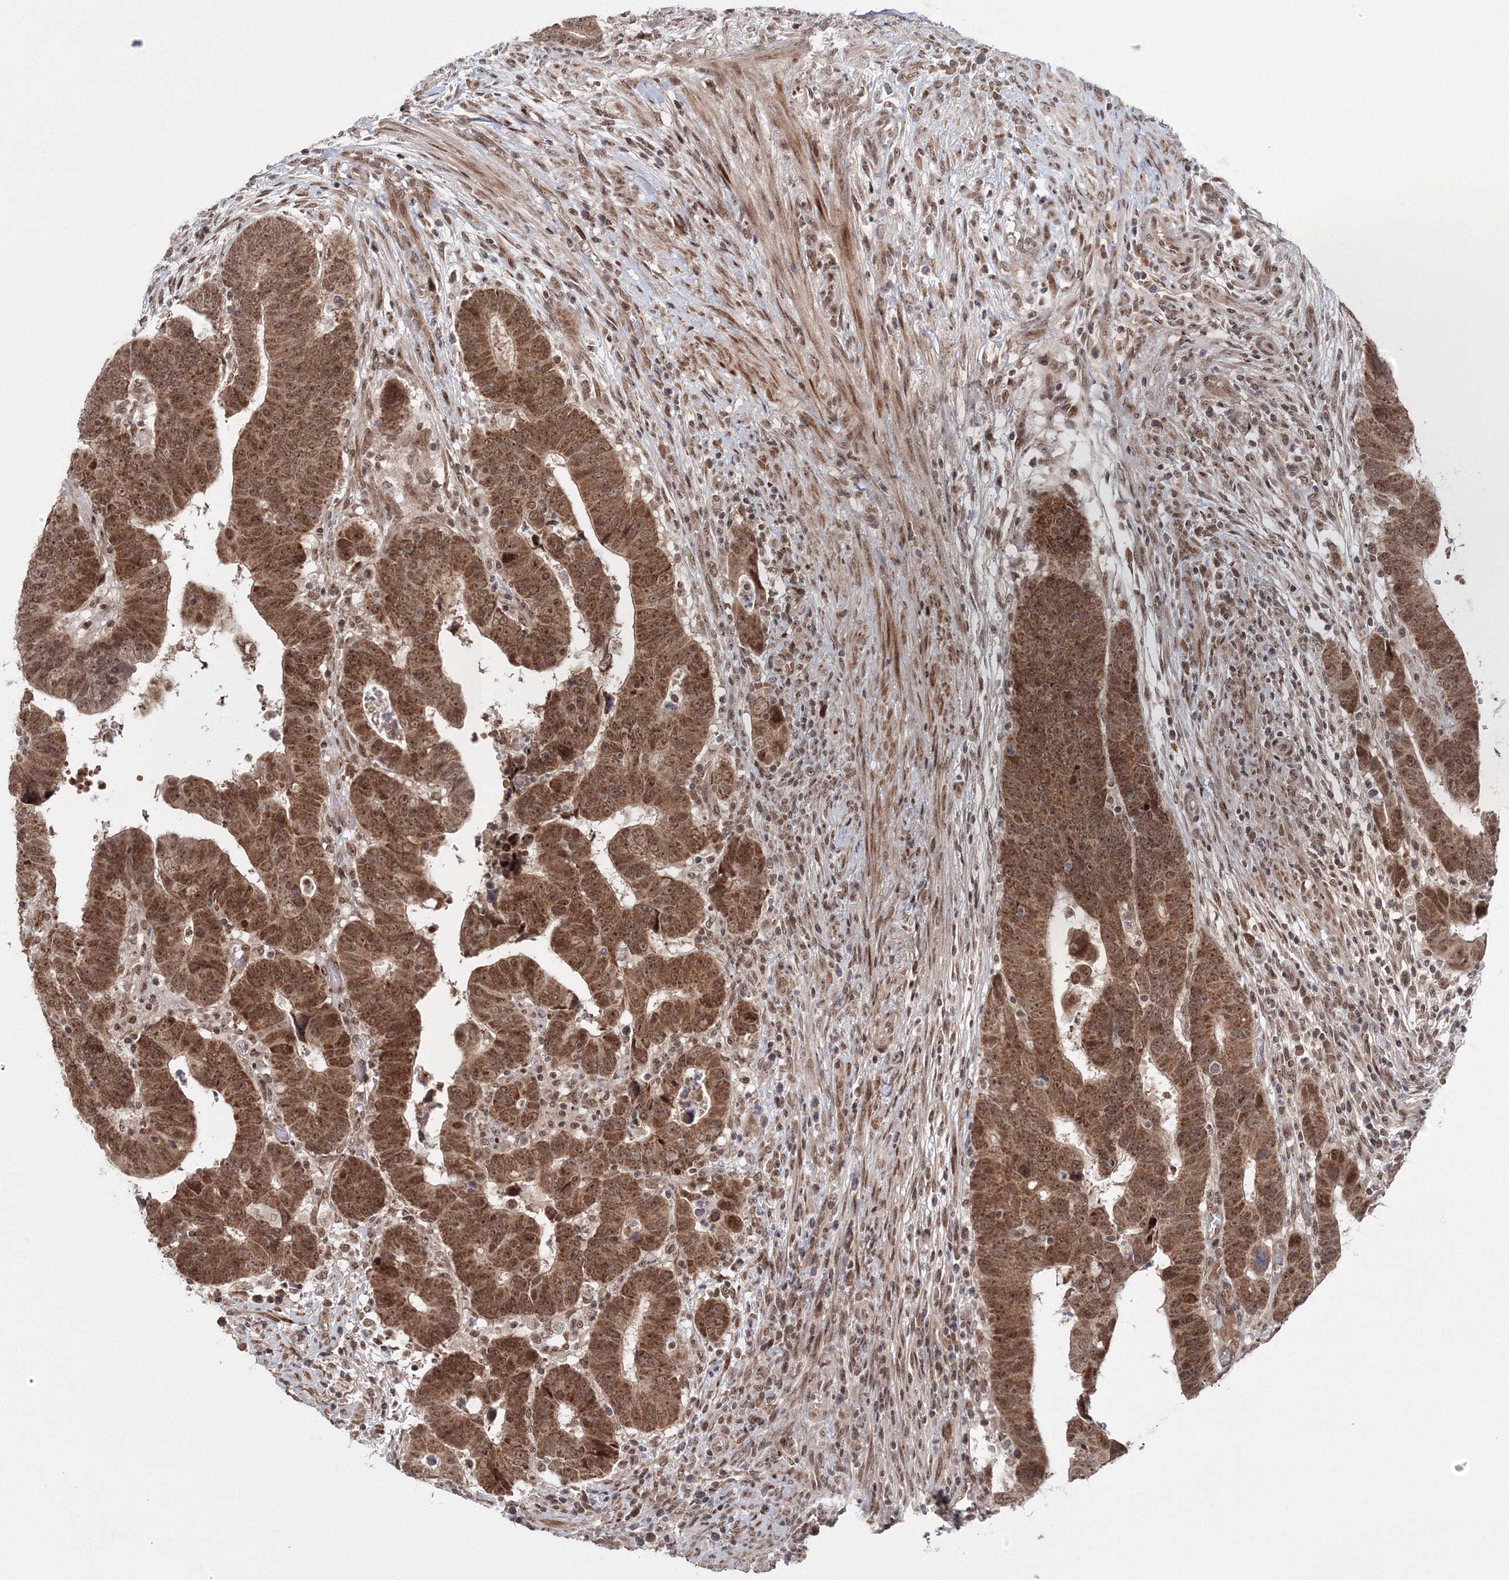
{"staining": {"intensity": "moderate", "quantity": ">75%", "location": "cytoplasmic/membranous,nuclear"}, "tissue": "colorectal cancer", "cell_type": "Tumor cells", "image_type": "cancer", "snomed": [{"axis": "morphology", "description": "Normal tissue, NOS"}, {"axis": "morphology", "description": "Adenocarcinoma, NOS"}, {"axis": "topography", "description": "Rectum"}], "caption": "Colorectal adenocarcinoma stained with DAB immunohistochemistry demonstrates medium levels of moderate cytoplasmic/membranous and nuclear expression in about >75% of tumor cells.", "gene": "NOA1", "patient": {"sex": "female", "age": 65}}